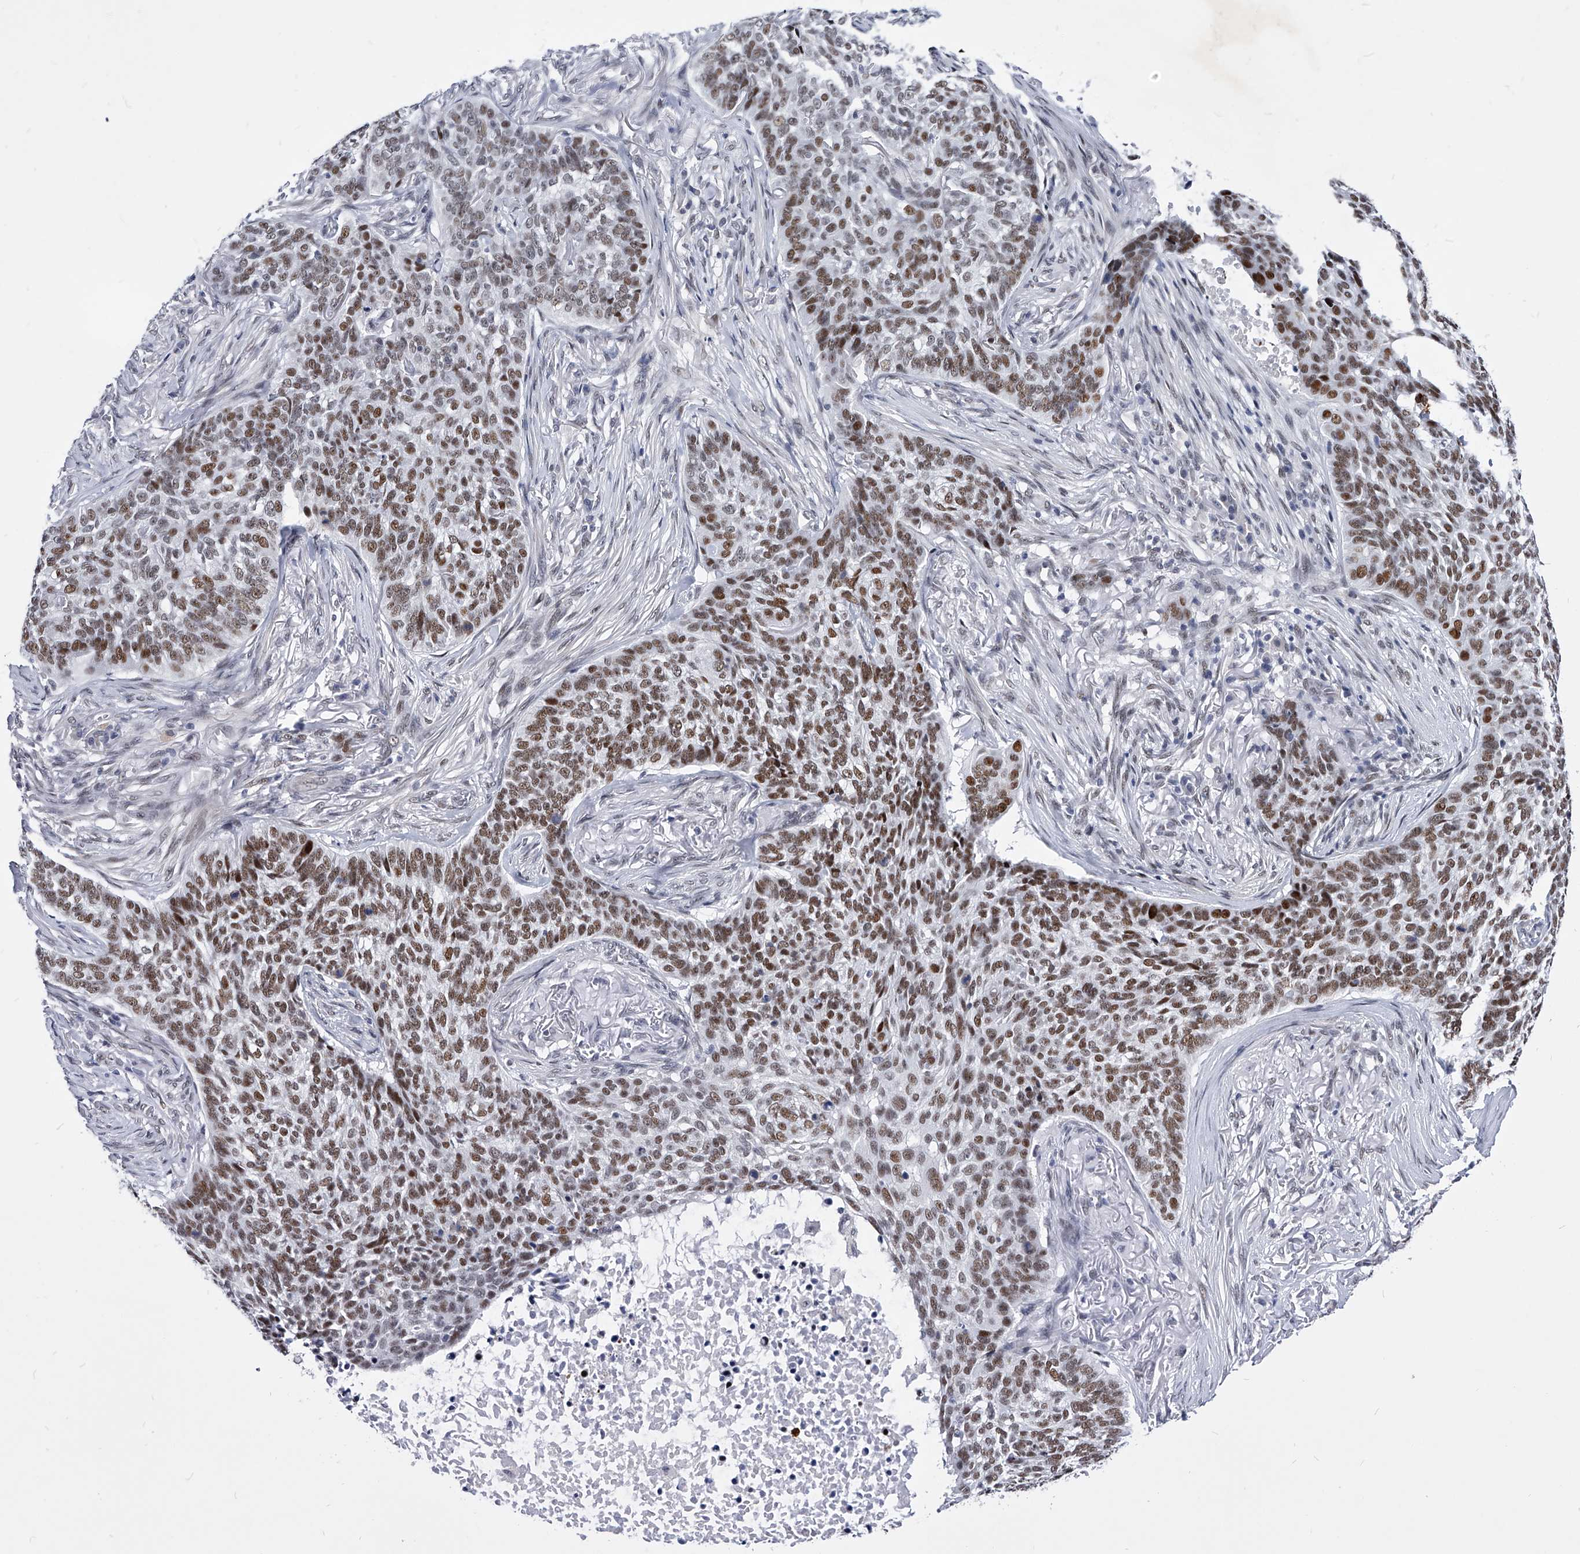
{"staining": {"intensity": "moderate", "quantity": ">75%", "location": "nuclear"}, "tissue": "skin cancer", "cell_type": "Tumor cells", "image_type": "cancer", "snomed": [{"axis": "morphology", "description": "Basal cell carcinoma"}, {"axis": "topography", "description": "Skin"}], "caption": "DAB immunohistochemical staining of basal cell carcinoma (skin) exhibits moderate nuclear protein staining in approximately >75% of tumor cells.", "gene": "TESK2", "patient": {"sex": "male", "age": 85}}